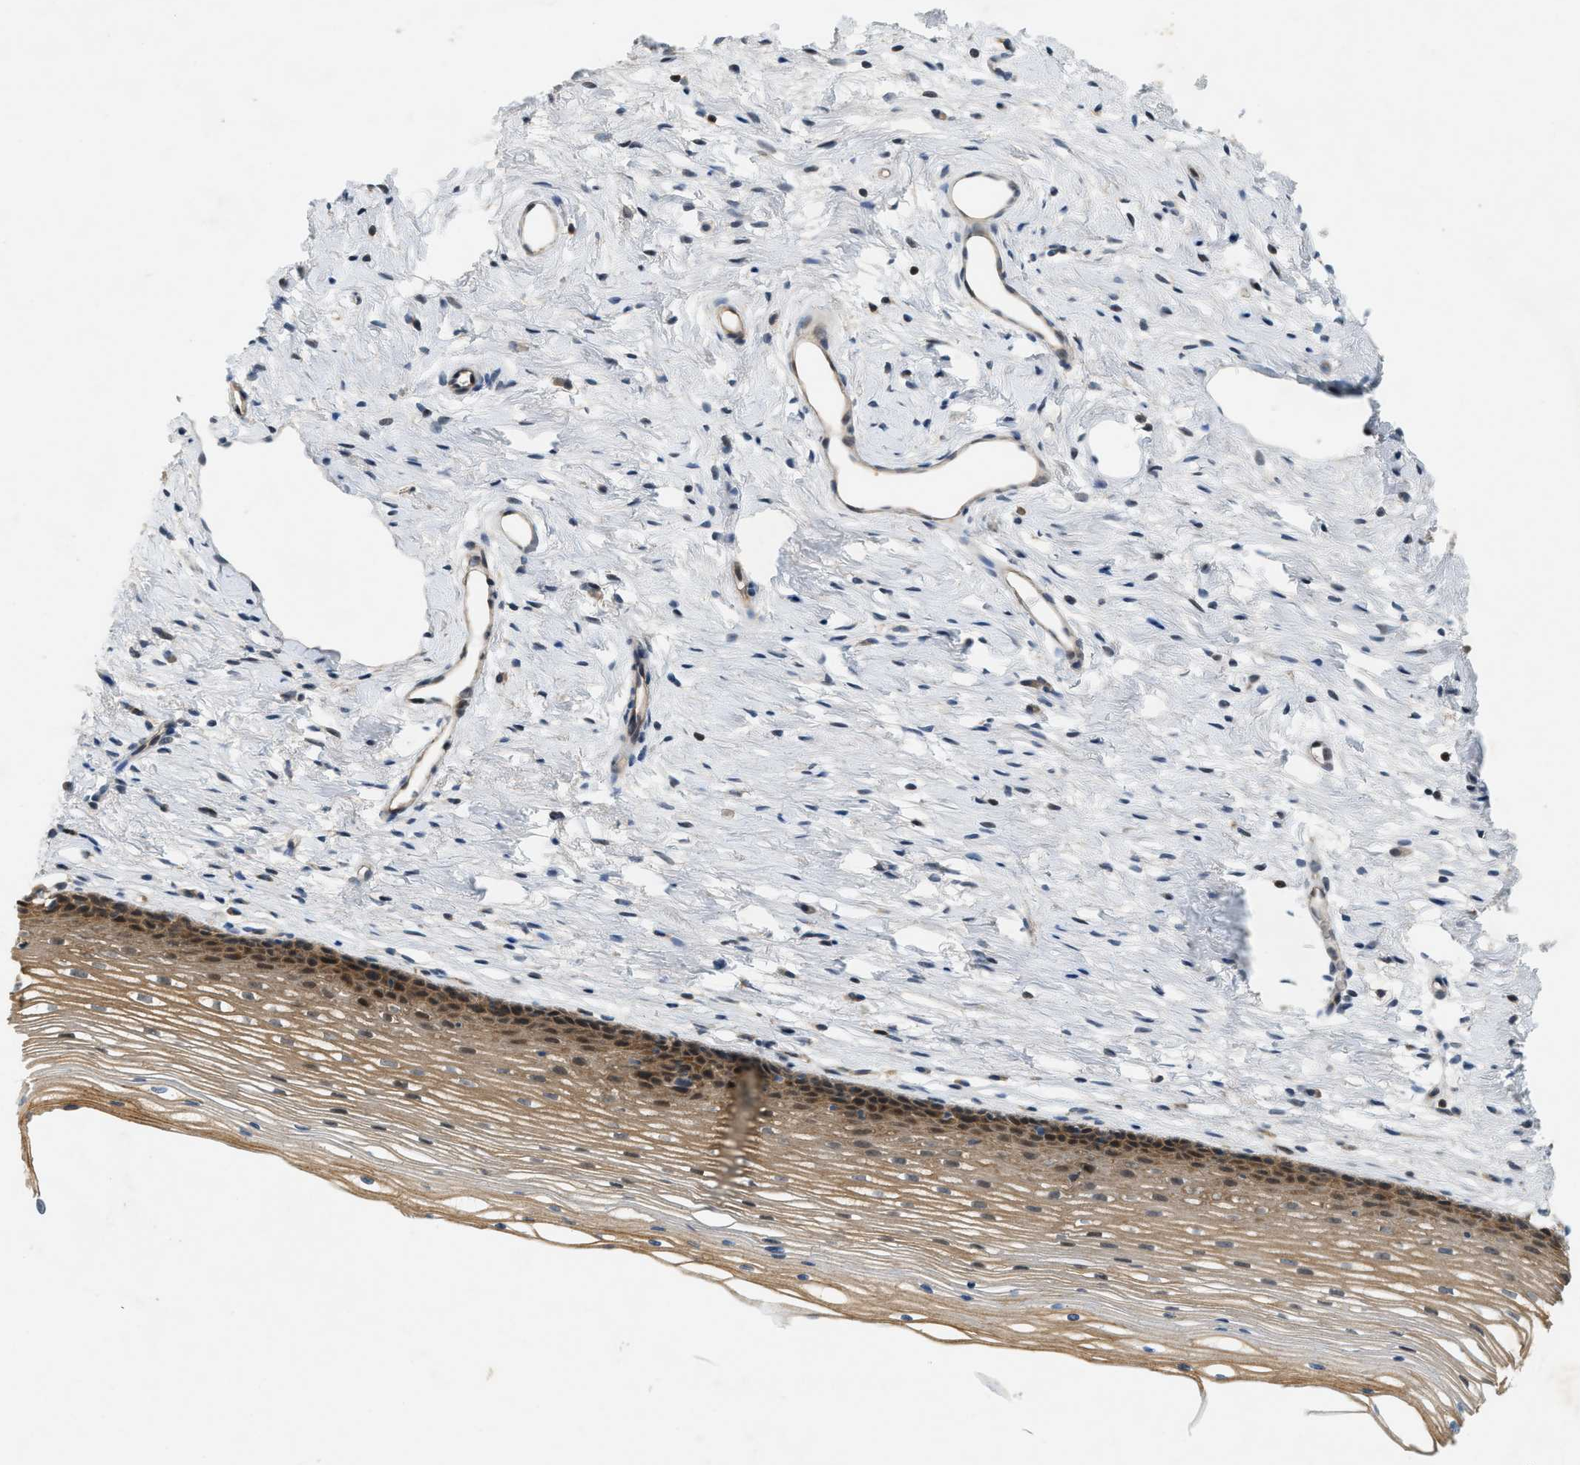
{"staining": {"intensity": "moderate", "quantity": ">75%", "location": "cytoplasmic/membranous"}, "tissue": "cervix", "cell_type": "Glandular cells", "image_type": "normal", "snomed": [{"axis": "morphology", "description": "Normal tissue, NOS"}, {"axis": "topography", "description": "Cervix"}], "caption": "A brown stain shows moderate cytoplasmic/membranous positivity of a protein in glandular cells of benign human cervix.", "gene": "PDCL3", "patient": {"sex": "female", "age": 77}}